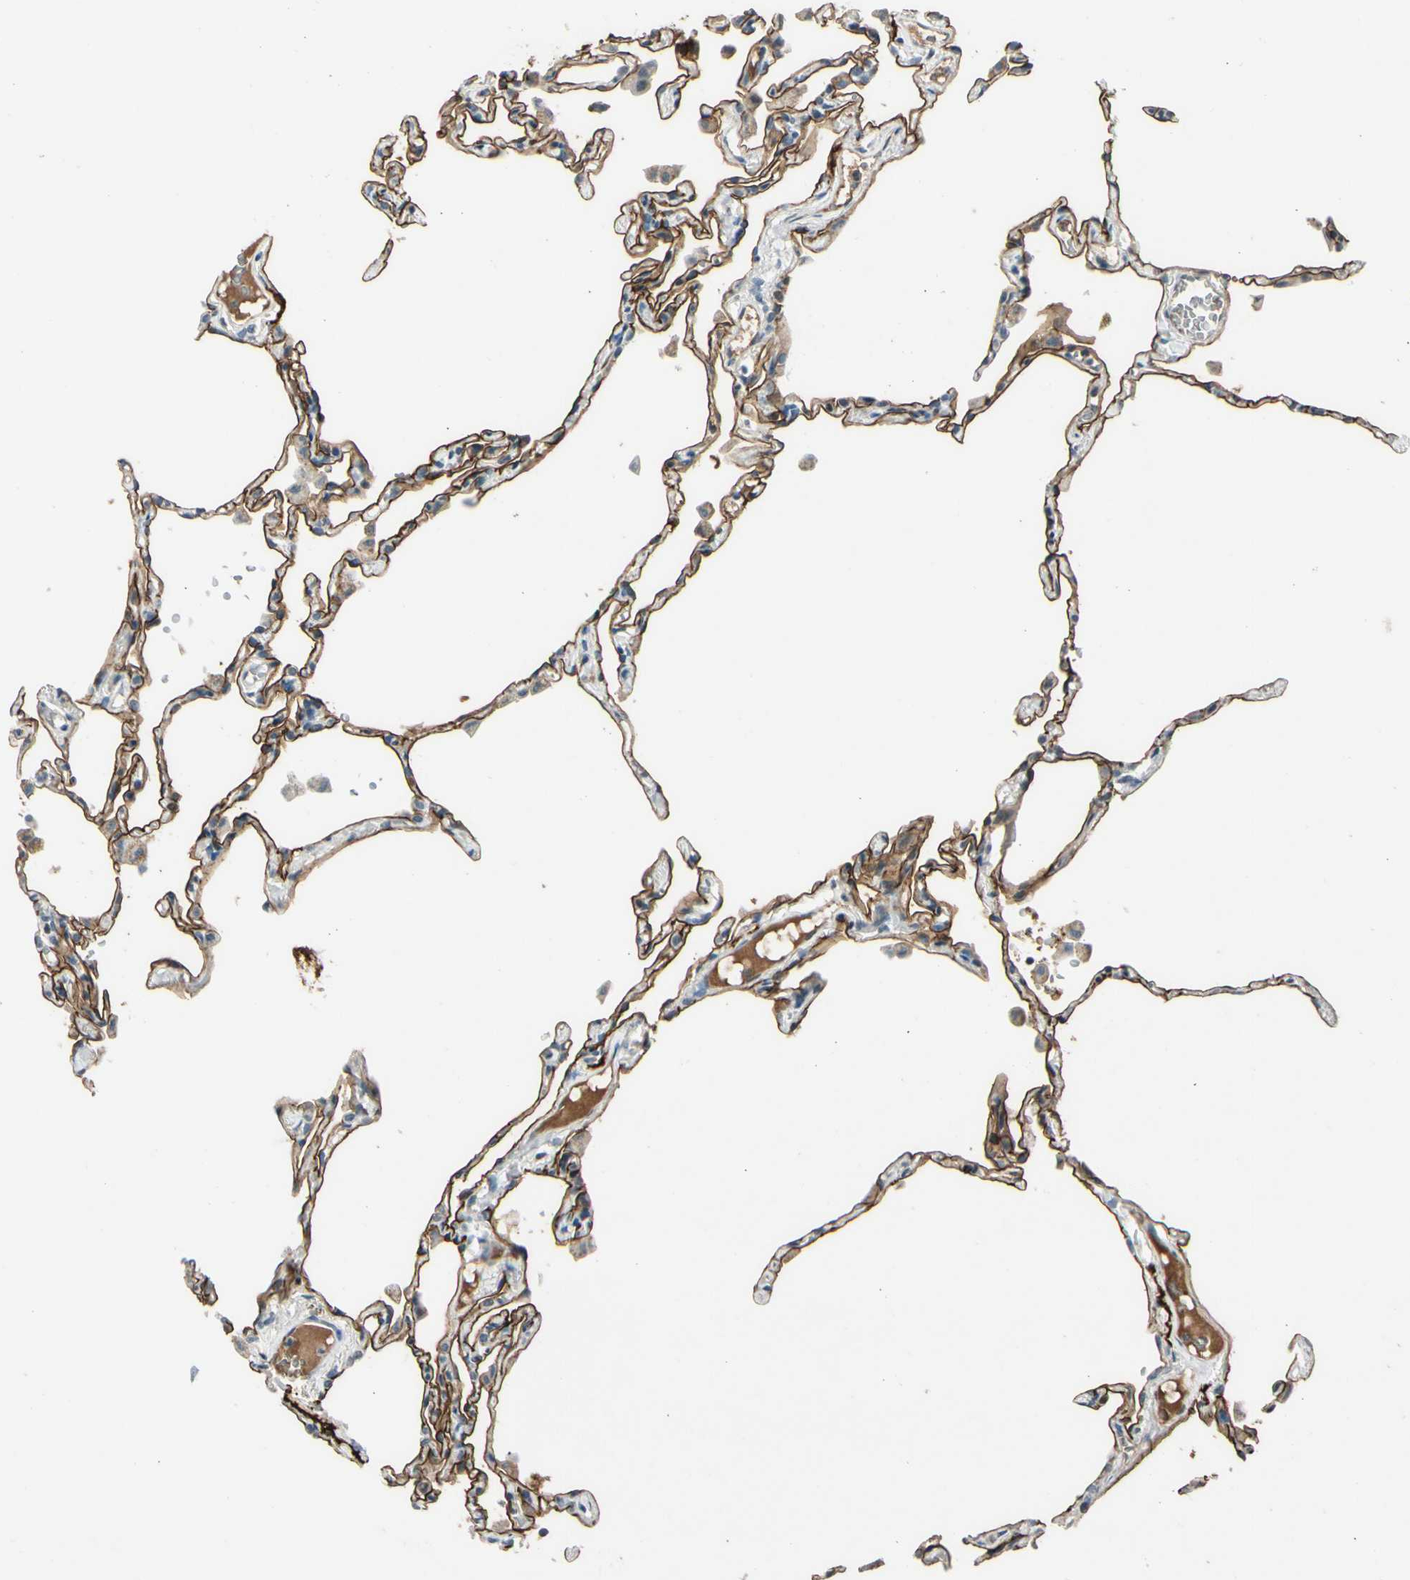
{"staining": {"intensity": "moderate", "quantity": ">75%", "location": "cytoplasmic/membranous"}, "tissue": "lung", "cell_type": "Alveolar cells", "image_type": "normal", "snomed": [{"axis": "morphology", "description": "Normal tissue, NOS"}, {"axis": "topography", "description": "Lung"}], "caption": "Immunohistochemistry (DAB (3,3'-diaminobenzidine)) staining of normal human lung demonstrates moderate cytoplasmic/membranous protein expression in approximately >75% of alveolar cells. (IHC, brightfield microscopy, high magnification).", "gene": "PDPN", "patient": {"sex": "female", "age": 49}}